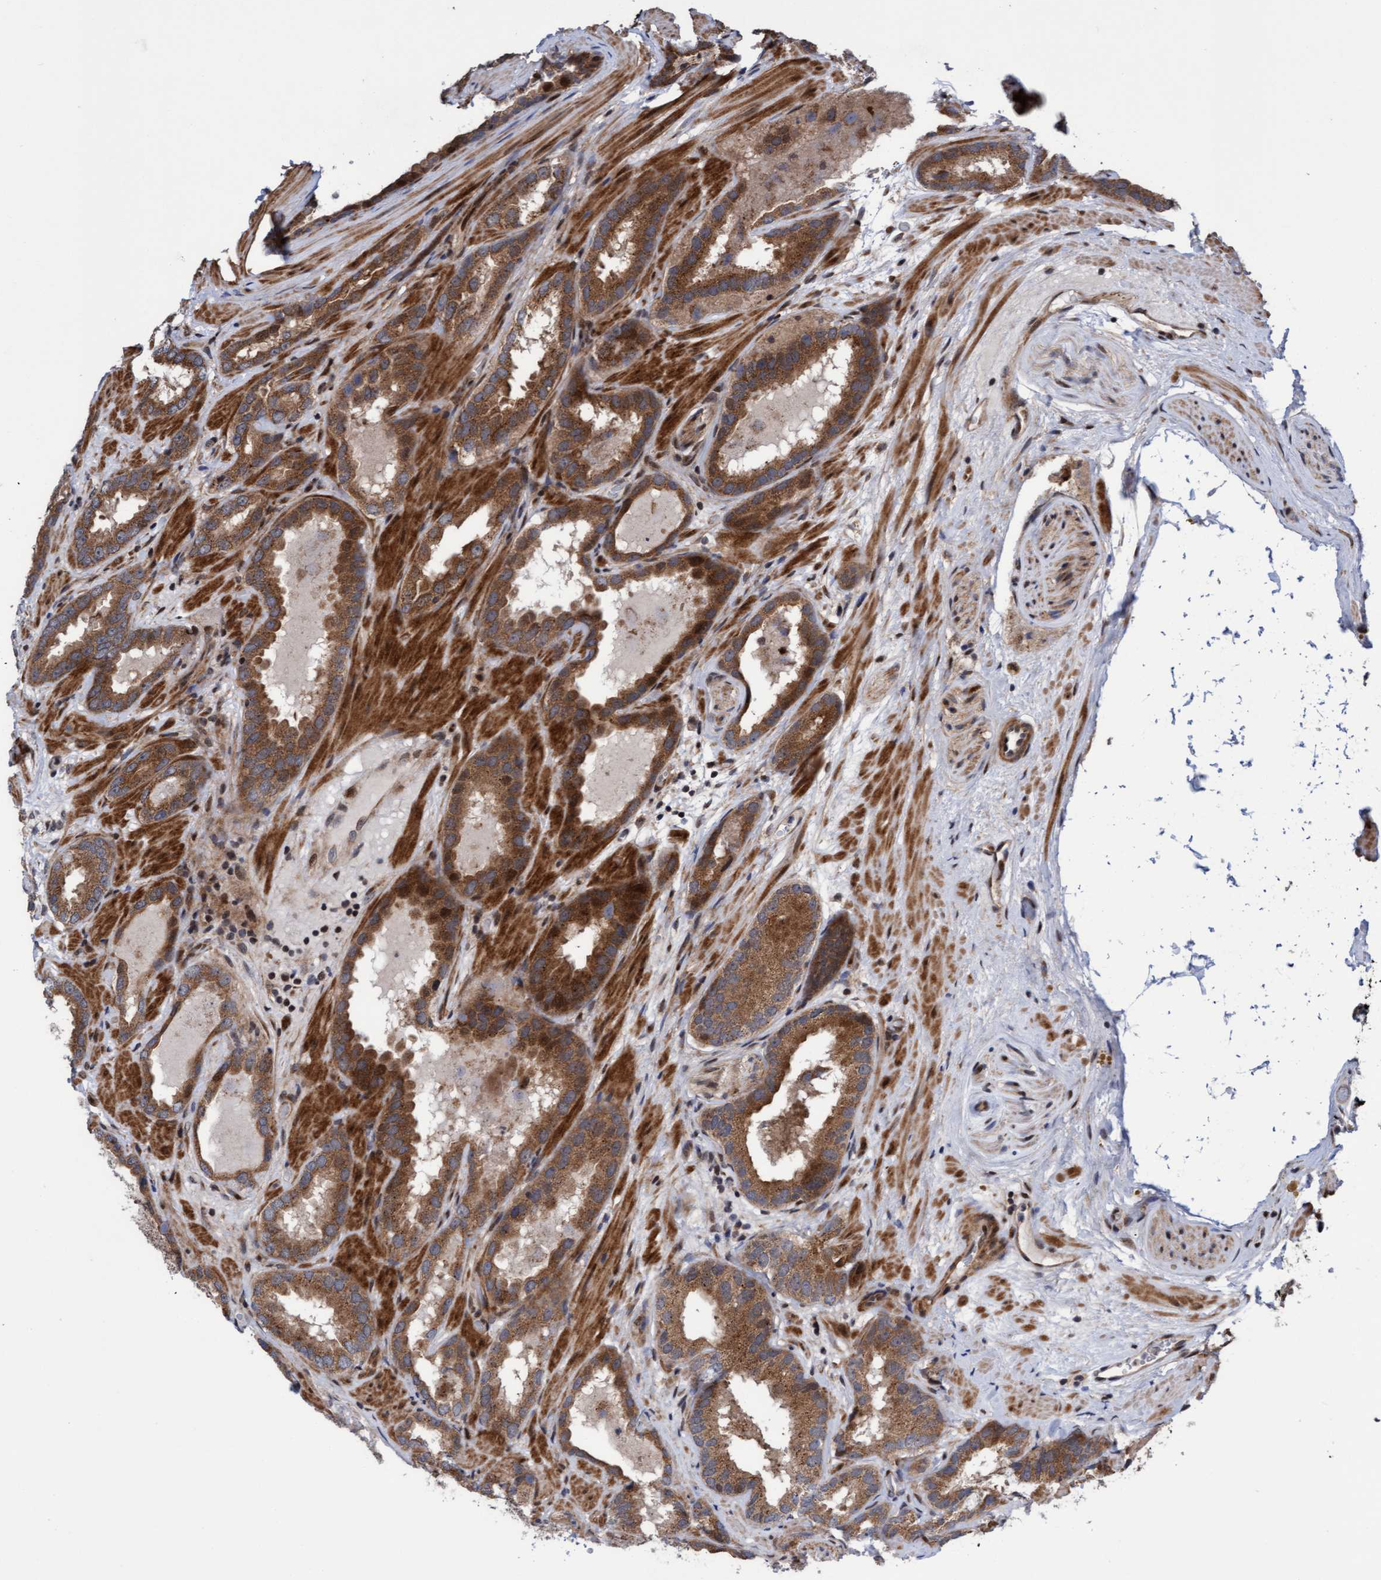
{"staining": {"intensity": "moderate", "quantity": ">75%", "location": "cytoplasmic/membranous"}, "tissue": "prostate cancer", "cell_type": "Tumor cells", "image_type": "cancer", "snomed": [{"axis": "morphology", "description": "Adenocarcinoma, Low grade"}, {"axis": "topography", "description": "Prostate"}], "caption": "Immunohistochemistry (DAB) staining of human low-grade adenocarcinoma (prostate) demonstrates moderate cytoplasmic/membranous protein staining in about >75% of tumor cells.", "gene": "ITFG1", "patient": {"sex": "male", "age": 51}}